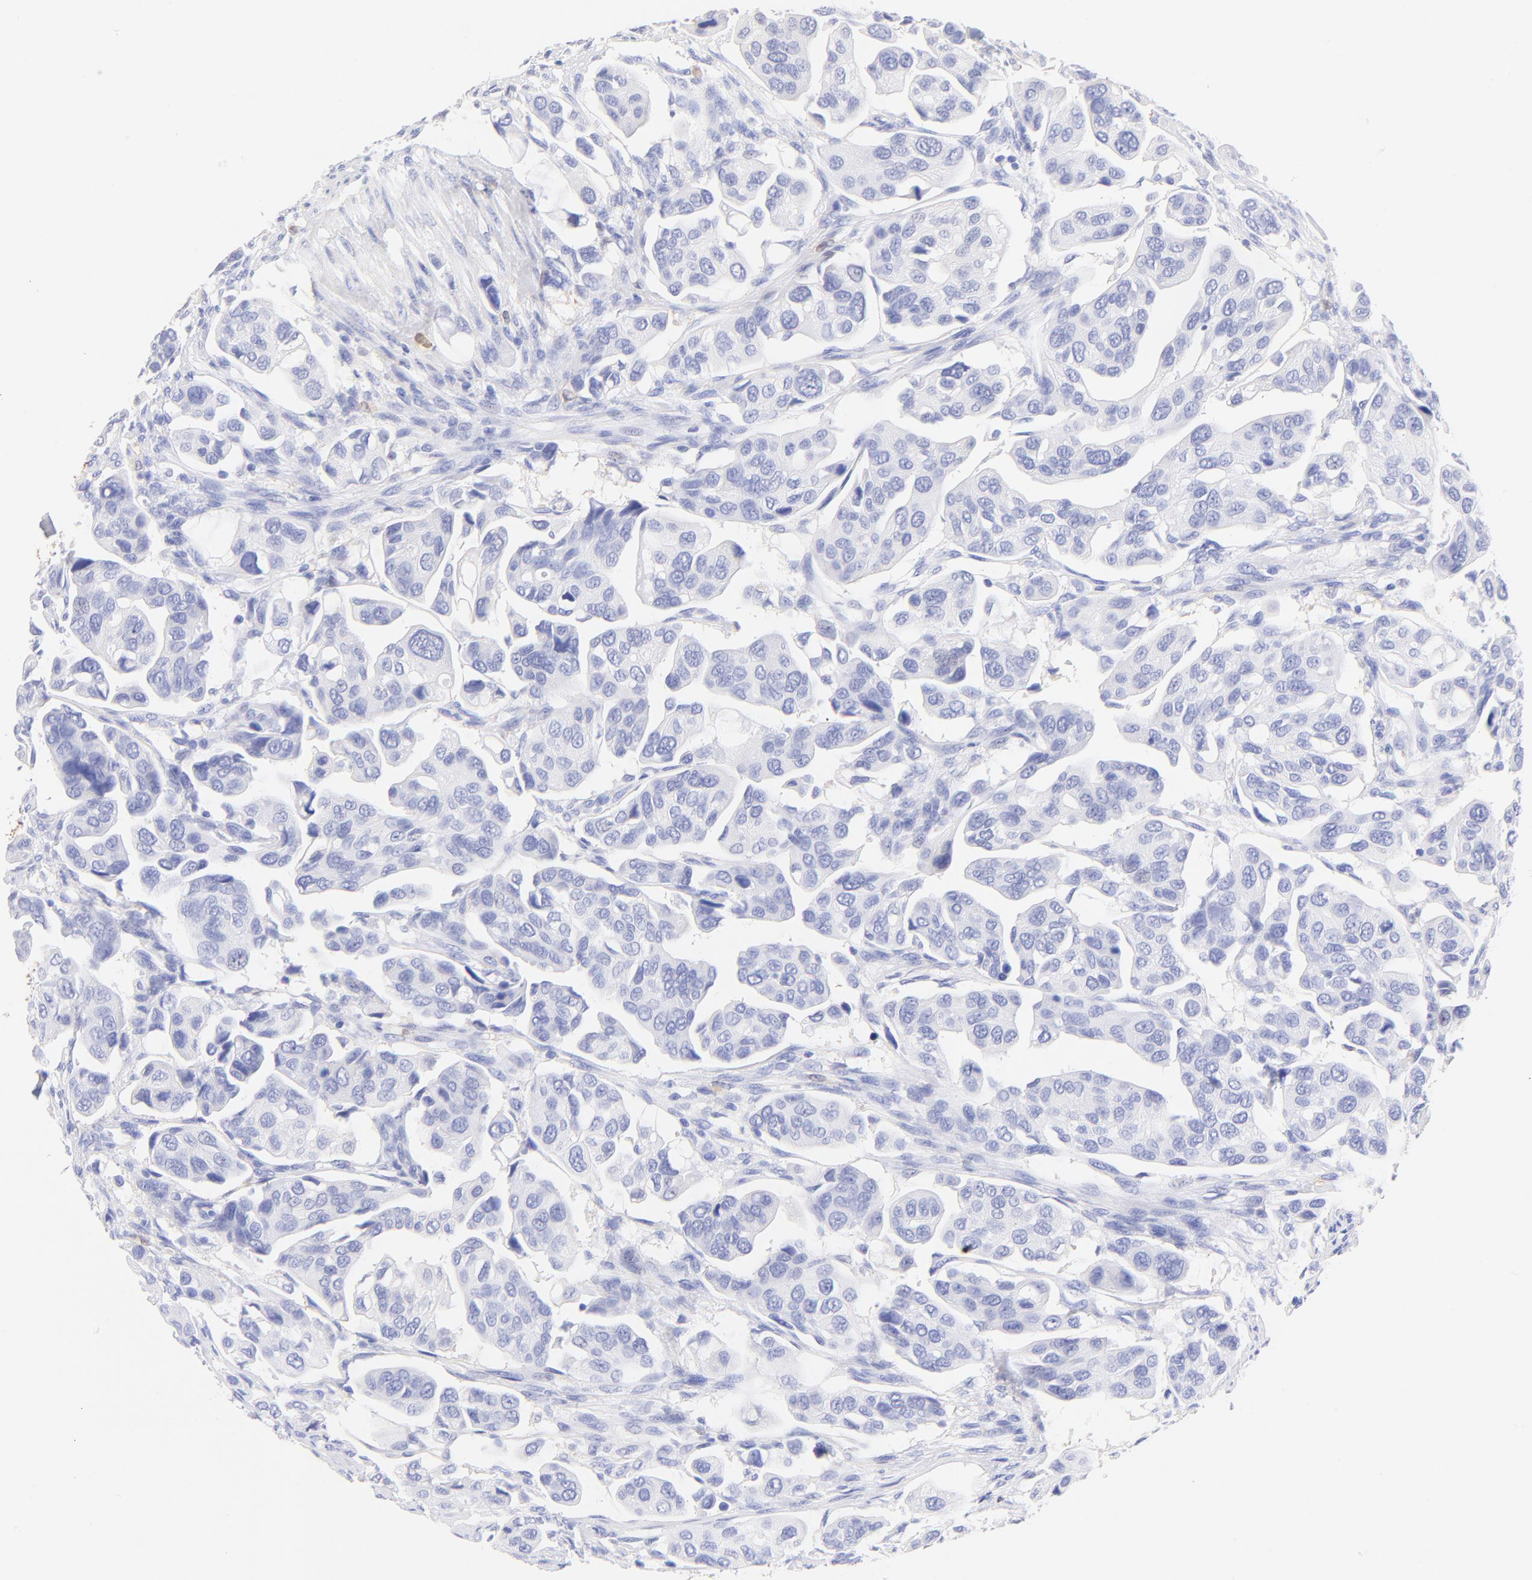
{"staining": {"intensity": "negative", "quantity": "none", "location": "none"}, "tissue": "urothelial cancer", "cell_type": "Tumor cells", "image_type": "cancer", "snomed": [{"axis": "morphology", "description": "Adenocarcinoma, NOS"}, {"axis": "topography", "description": "Urinary bladder"}], "caption": "The immunohistochemistry (IHC) photomicrograph has no significant staining in tumor cells of urothelial cancer tissue. (Stains: DAB immunohistochemistry with hematoxylin counter stain, Microscopy: brightfield microscopy at high magnification).", "gene": "ALDH1A1", "patient": {"sex": "male", "age": 61}}